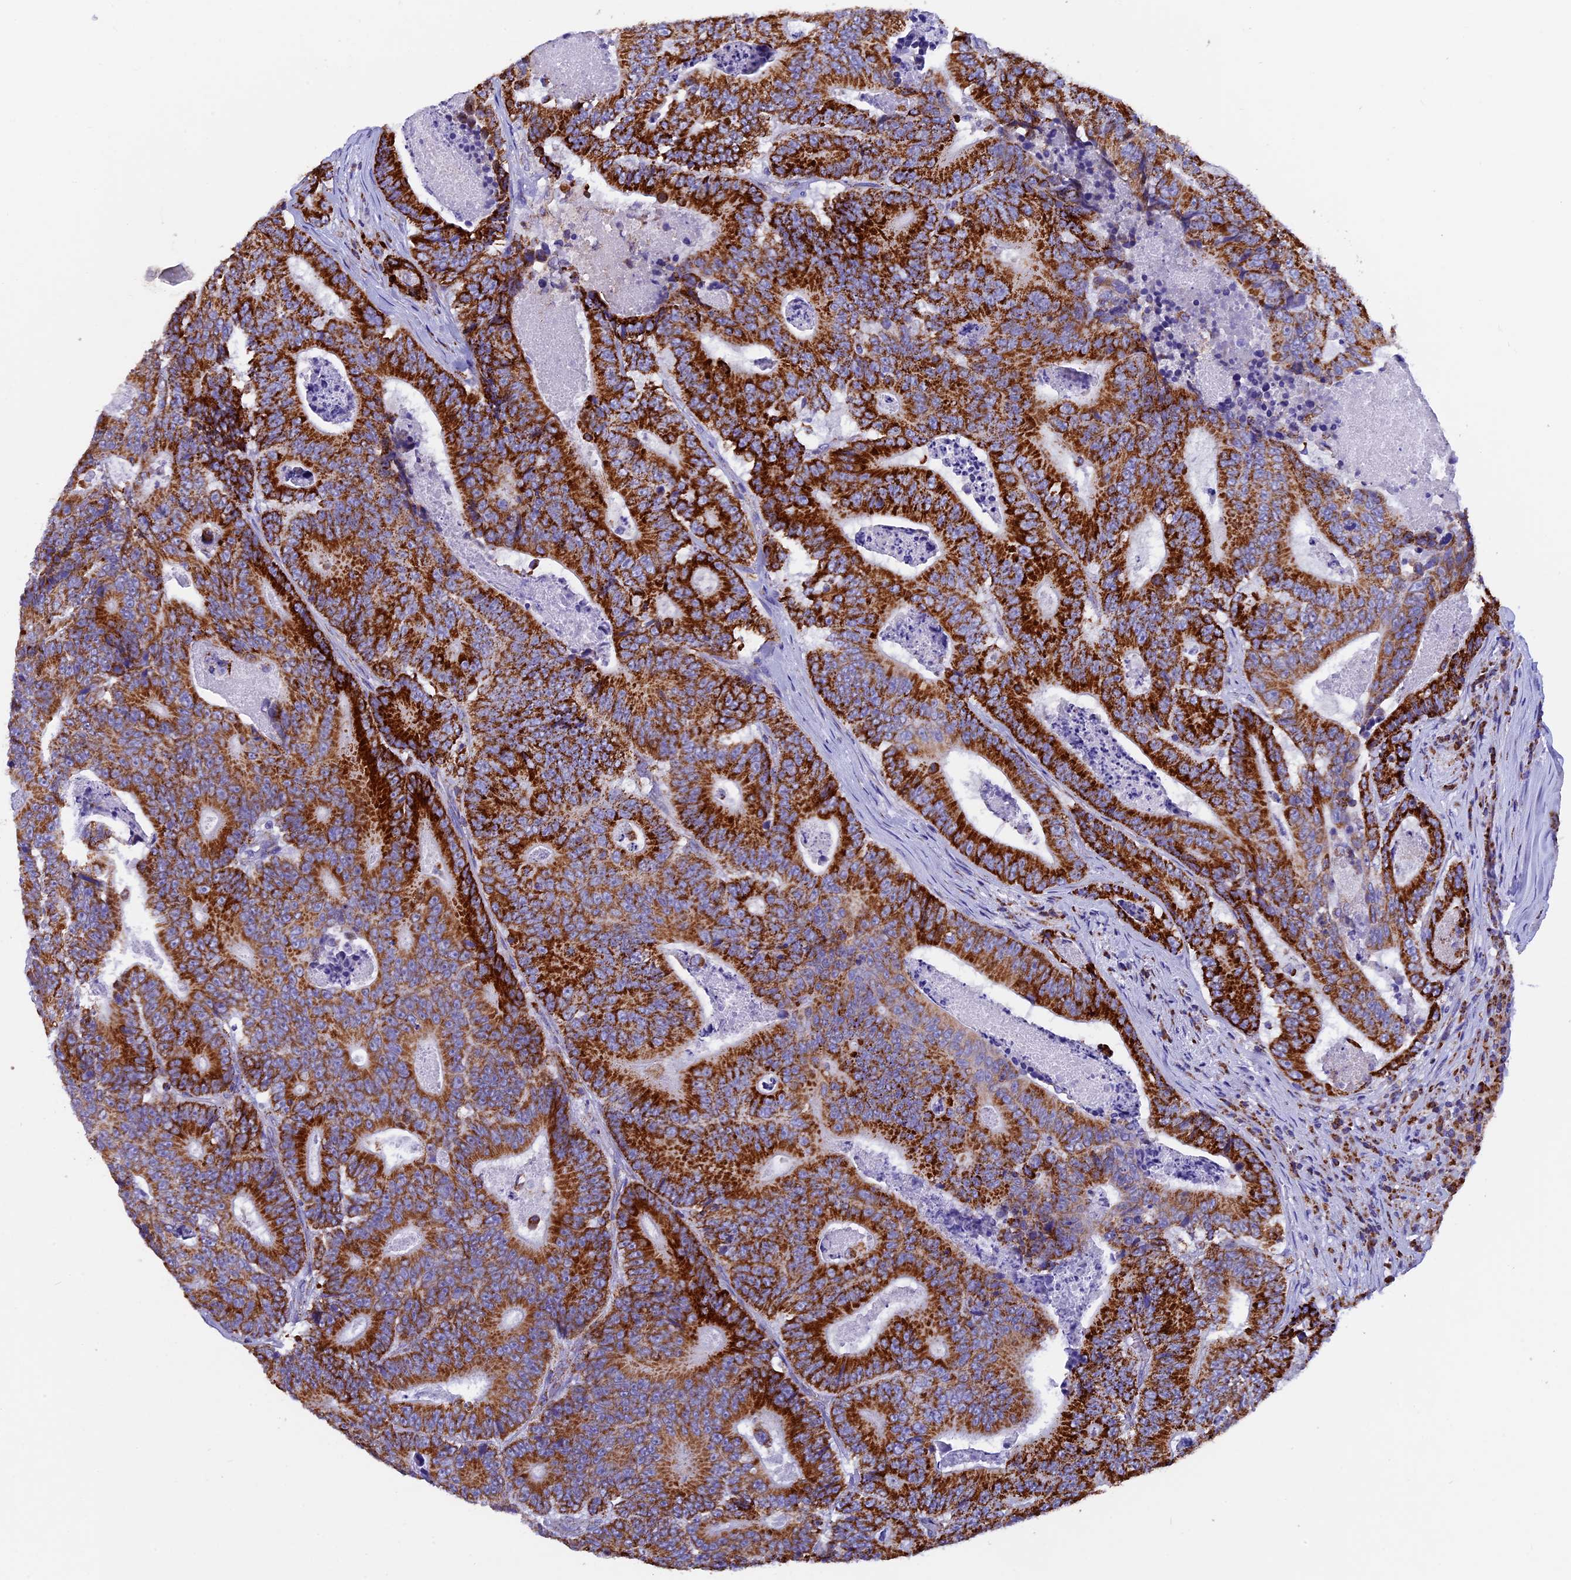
{"staining": {"intensity": "strong", "quantity": ">75%", "location": "cytoplasmic/membranous"}, "tissue": "colorectal cancer", "cell_type": "Tumor cells", "image_type": "cancer", "snomed": [{"axis": "morphology", "description": "Adenocarcinoma, NOS"}, {"axis": "topography", "description": "Colon"}], "caption": "Strong cytoplasmic/membranous expression is identified in about >75% of tumor cells in colorectal adenocarcinoma. (DAB (3,3'-diaminobenzidine) IHC, brown staining for protein, blue staining for nuclei).", "gene": "SLC8B1", "patient": {"sex": "male", "age": 83}}